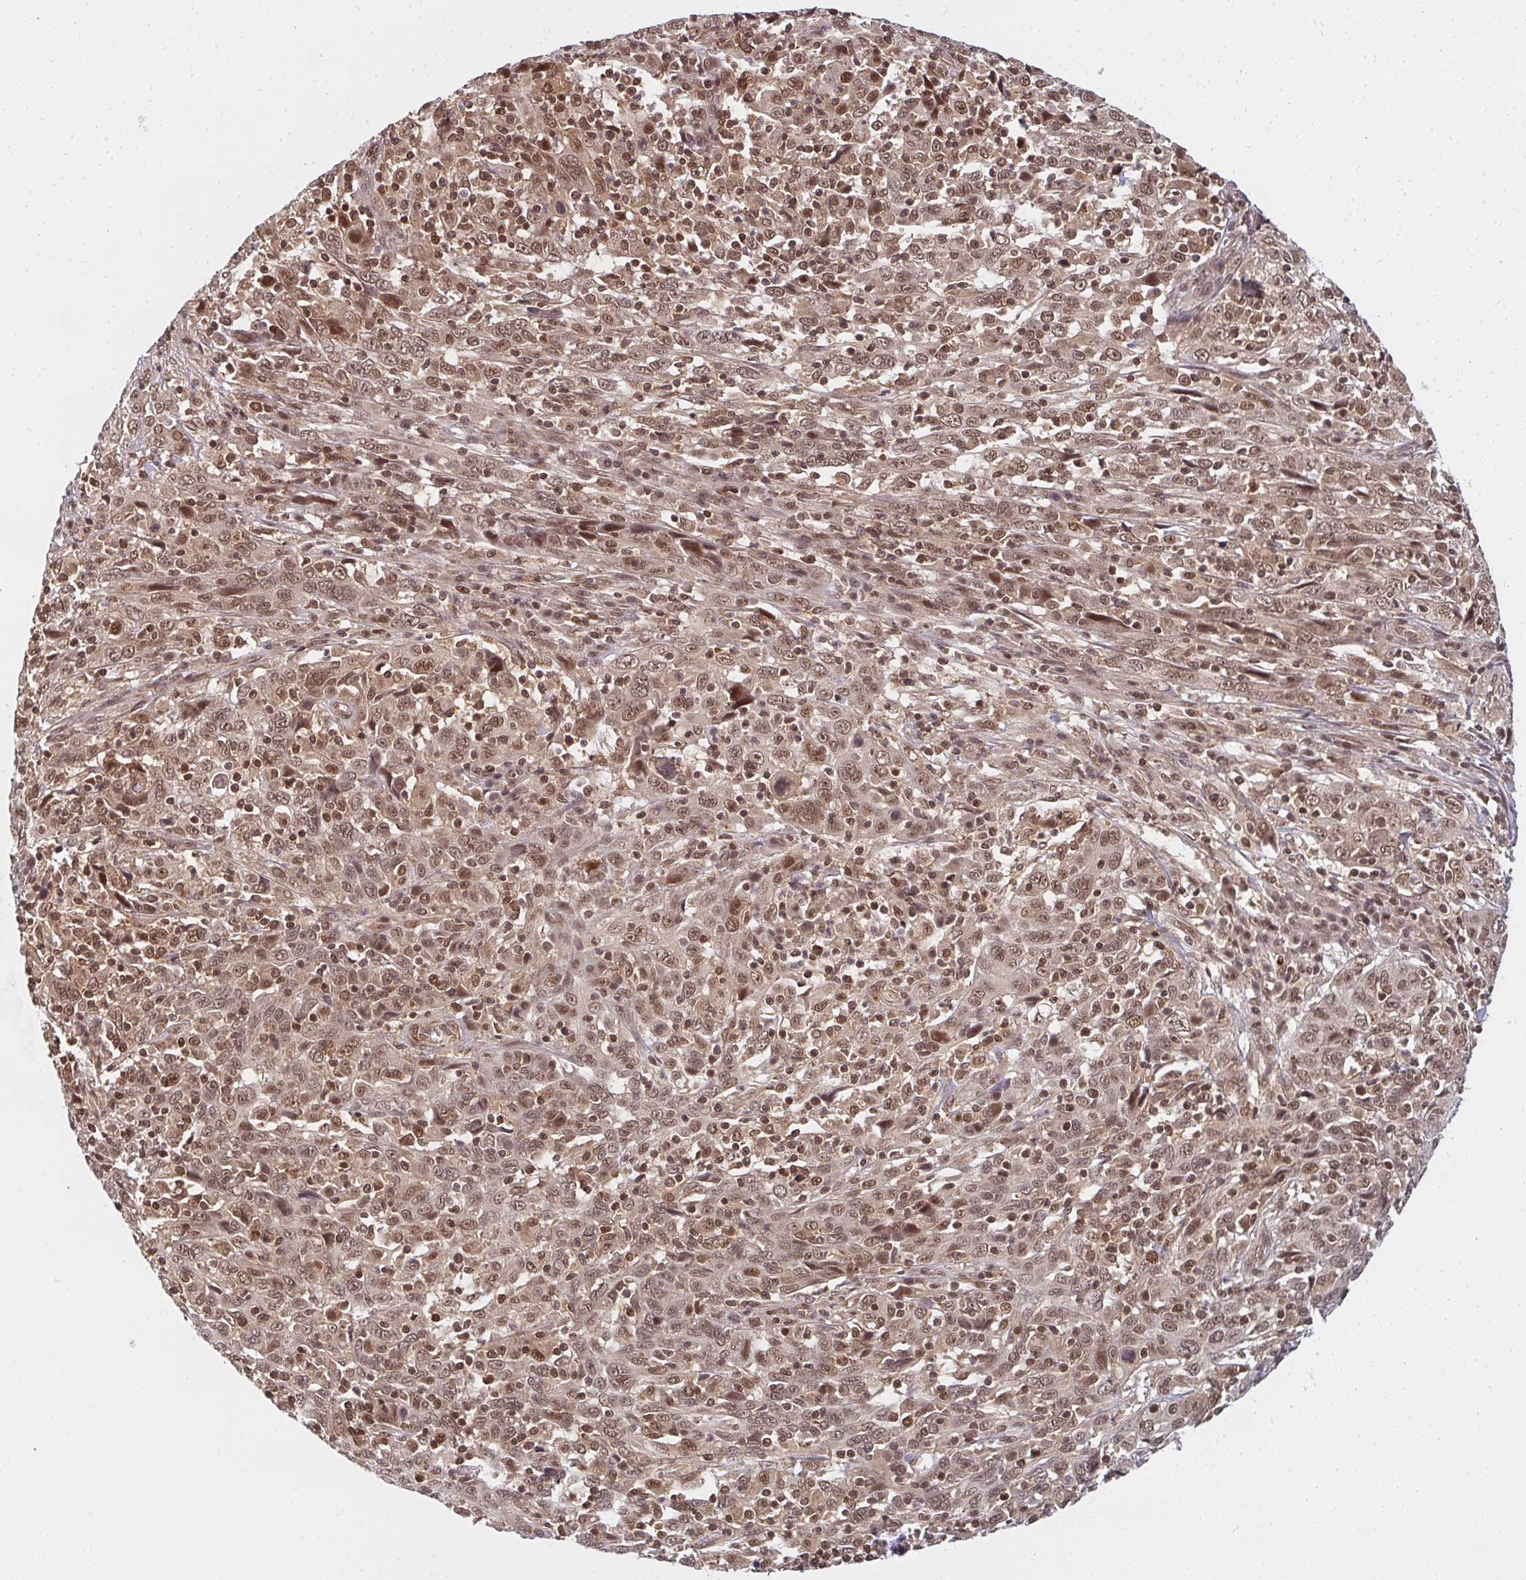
{"staining": {"intensity": "moderate", "quantity": ">75%", "location": "nuclear"}, "tissue": "cervical cancer", "cell_type": "Tumor cells", "image_type": "cancer", "snomed": [{"axis": "morphology", "description": "Squamous cell carcinoma, NOS"}, {"axis": "topography", "description": "Cervix"}], "caption": "An immunohistochemistry (IHC) image of neoplastic tissue is shown. Protein staining in brown highlights moderate nuclear positivity in squamous cell carcinoma (cervical) within tumor cells. (DAB = brown stain, brightfield microscopy at high magnification).", "gene": "GTF3C6", "patient": {"sex": "female", "age": 46}}